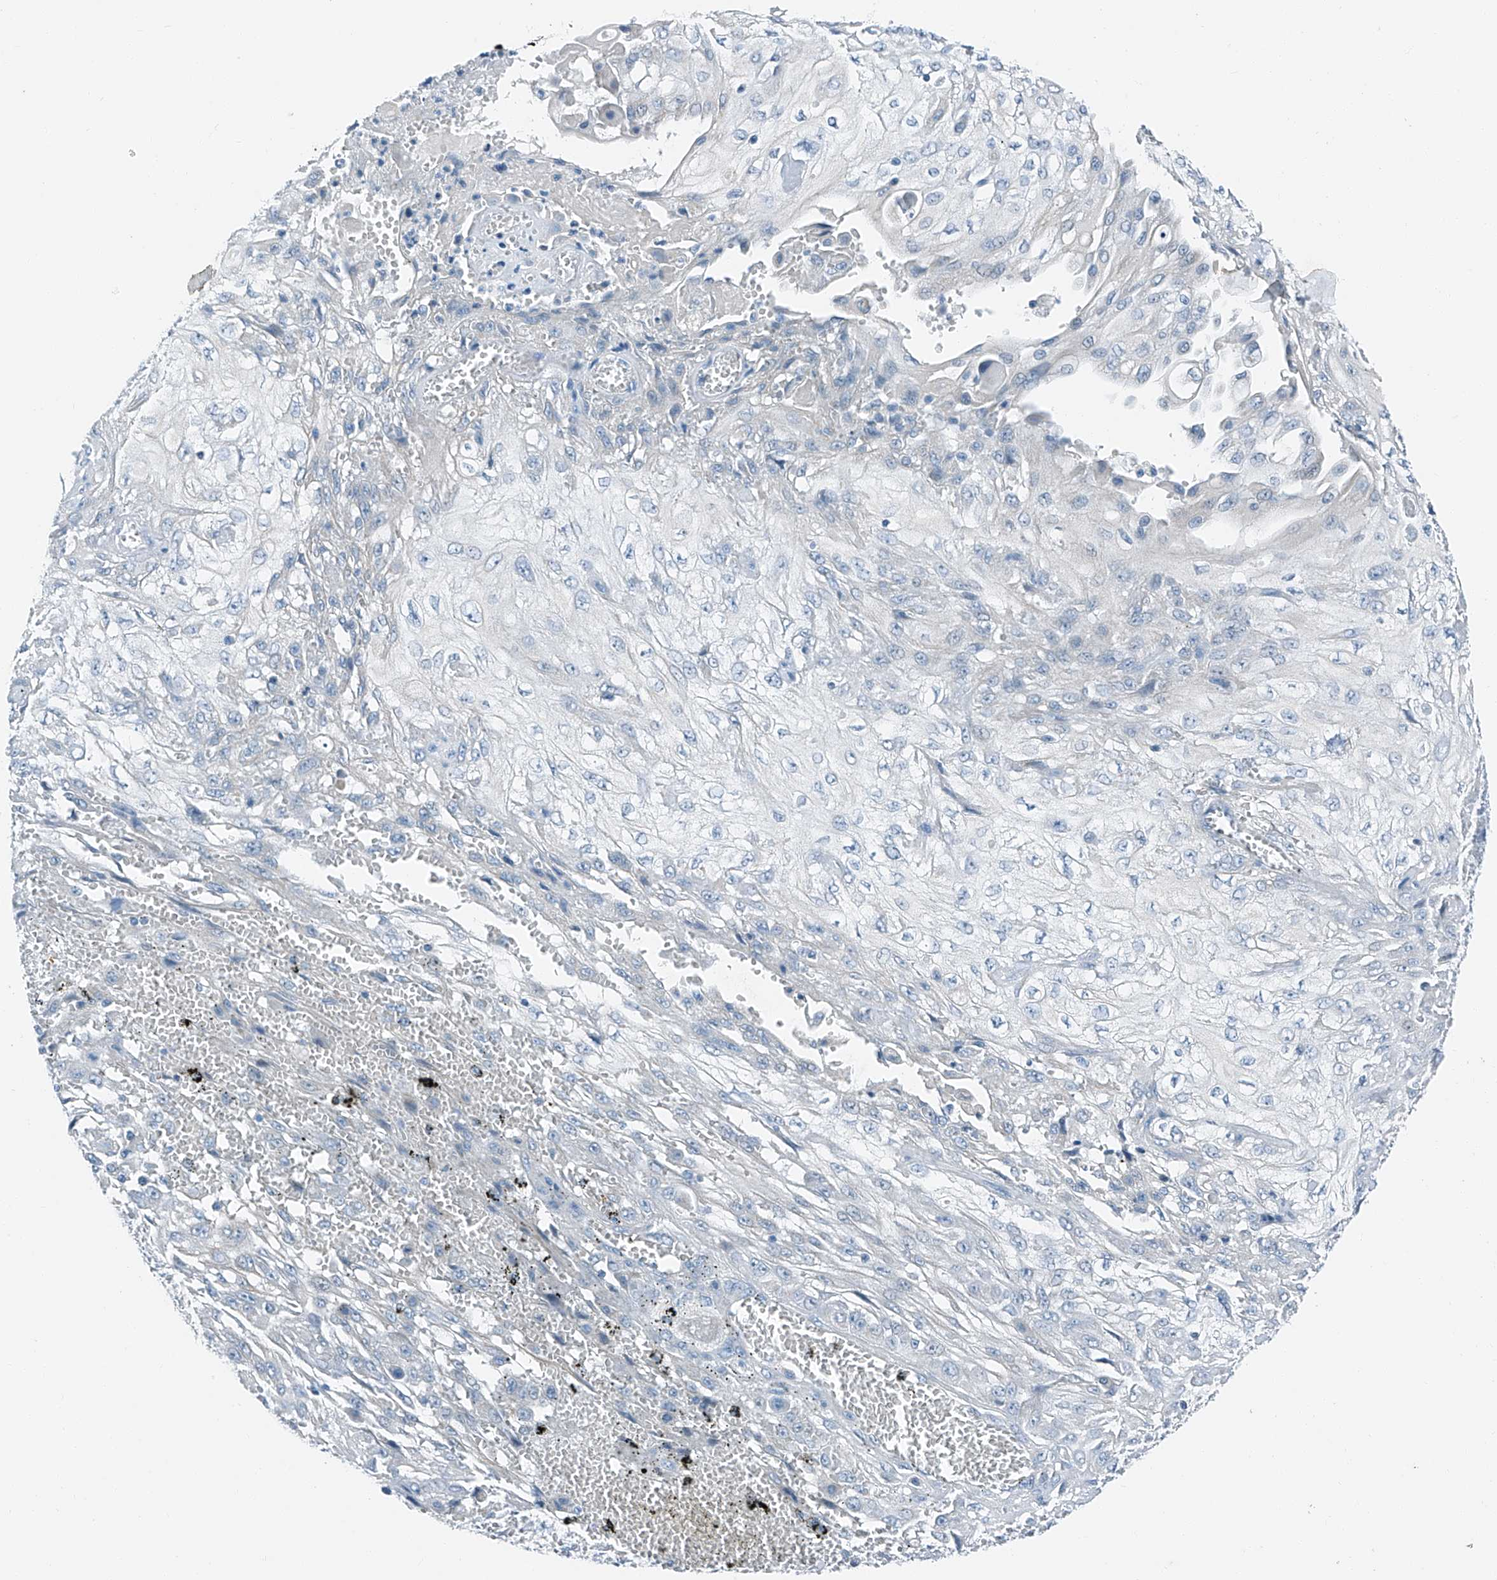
{"staining": {"intensity": "negative", "quantity": "none", "location": "none"}, "tissue": "skin cancer", "cell_type": "Tumor cells", "image_type": "cancer", "snomed": [{"axis": "morphology", "description": "Squamous cell carcinoma, NOS"}, {"axis": "morphology", "description": "Squamous cell carcinoma, metastatic, NOS"}, {"axis": "topography", "description": "Skin"}, {"axis": "topography", "description": "Lymph node"}], "caption": "This image is of metastatic squamous cell carcinoma (skin) stained with immunohistochemistry to label a protein in brown with the nuclei are counter-stained blue. There is no expression in tumor cells. (DAB immunohistochemistry with hematoxylin counter stain).", "gene": "MDGA1", "patient": {"sex": "male", "age": 75}}